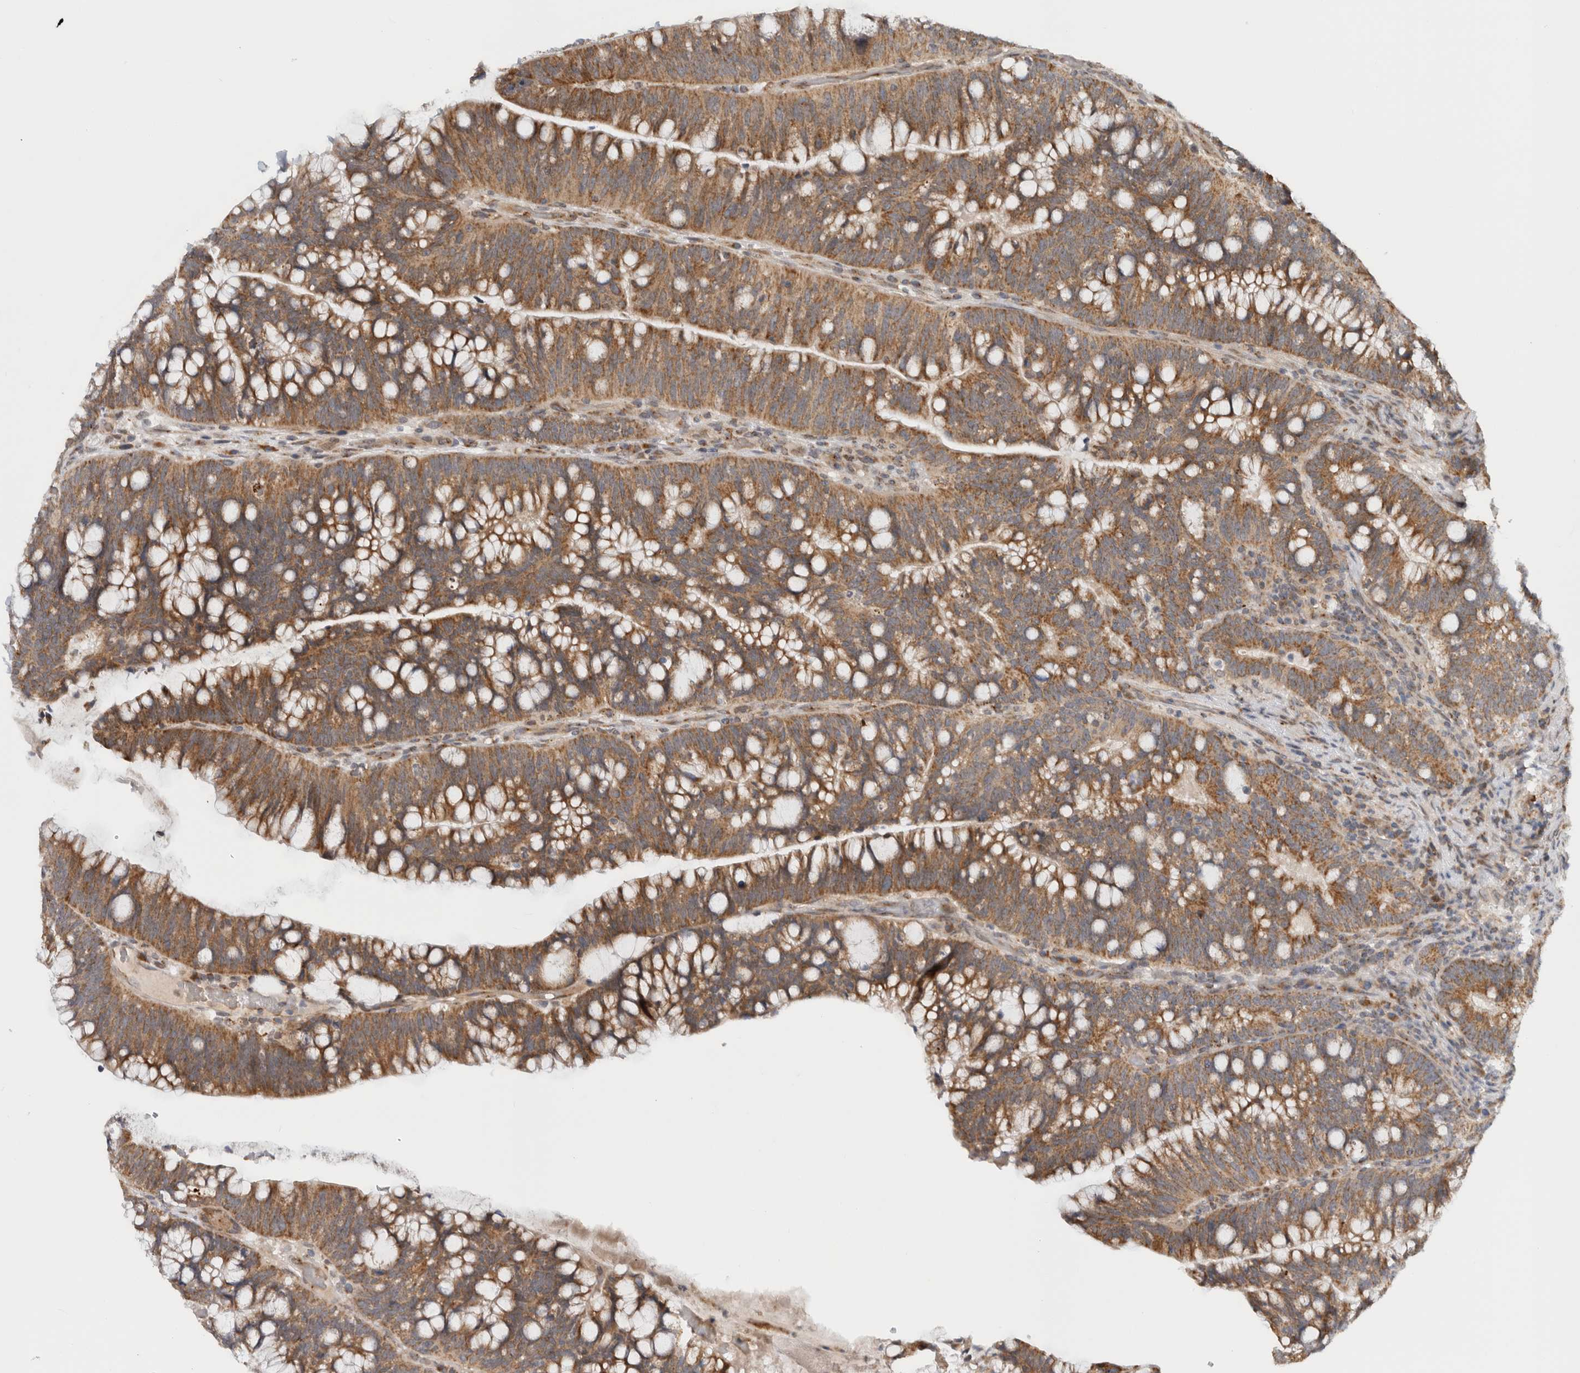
{"staining": {"intensity": "moderate", "quantity": ">75%", "location": "cytoplasmic/membranous"}, "tissue": "colorectal cancer", "cell_type": "Tumor cells", "image_type": "cancer", "snomed": [{"axis": "morphology", "description": "Adenocarcinoma, NOS"}, {"axis": "topography", "description": "Colon"}], "caption": "A photomicrograph of human adenocarcinoma (colorectal) stained for a protein demonstrates moderate cytoplasmic/membranous brown staining in tumor cells.", "gene": "CMC2", "patient": {"sex": "female", "age": 66}}